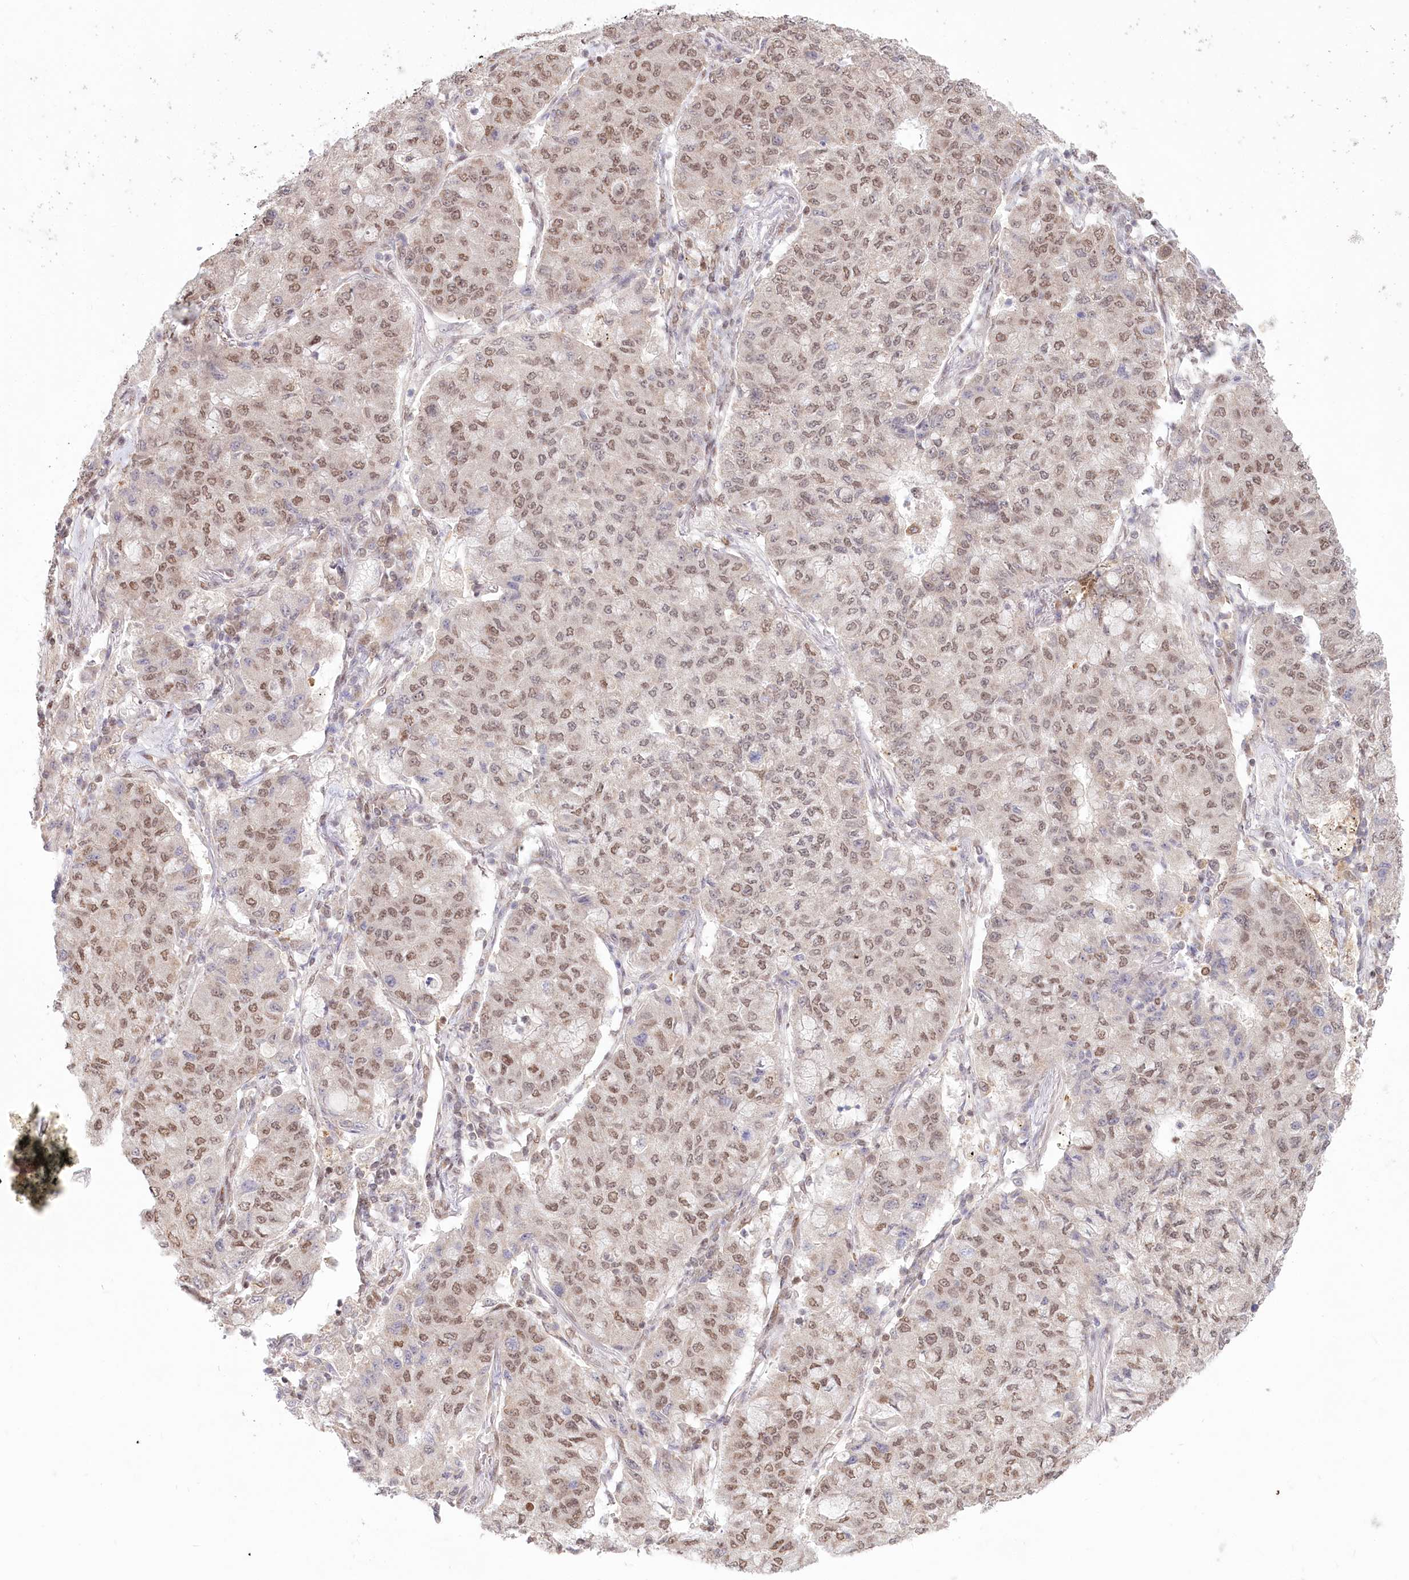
{"staining": {"intensity": "moderate", "quantity": ">75%", "location": "nuclear"}, "tissue": "lung cancer", "cell_type": "Tumor cells", "image_type": "cancer", "snomed": [{"axis": "morphology", "description": "Squamous cell carcinoma, NOS"}, {"axis": "topography", "description": "Lung"}], "caption": "Immunohistochemical staining of human lung cancer displays medium levels of moderate nuclear positivity in approximately >75% of tumor cells. The protein of interest is shown in brown color, while the nuclei are stained blue.", "gene": "PYURF", "patient": {"sex": "male", "age": 74}}